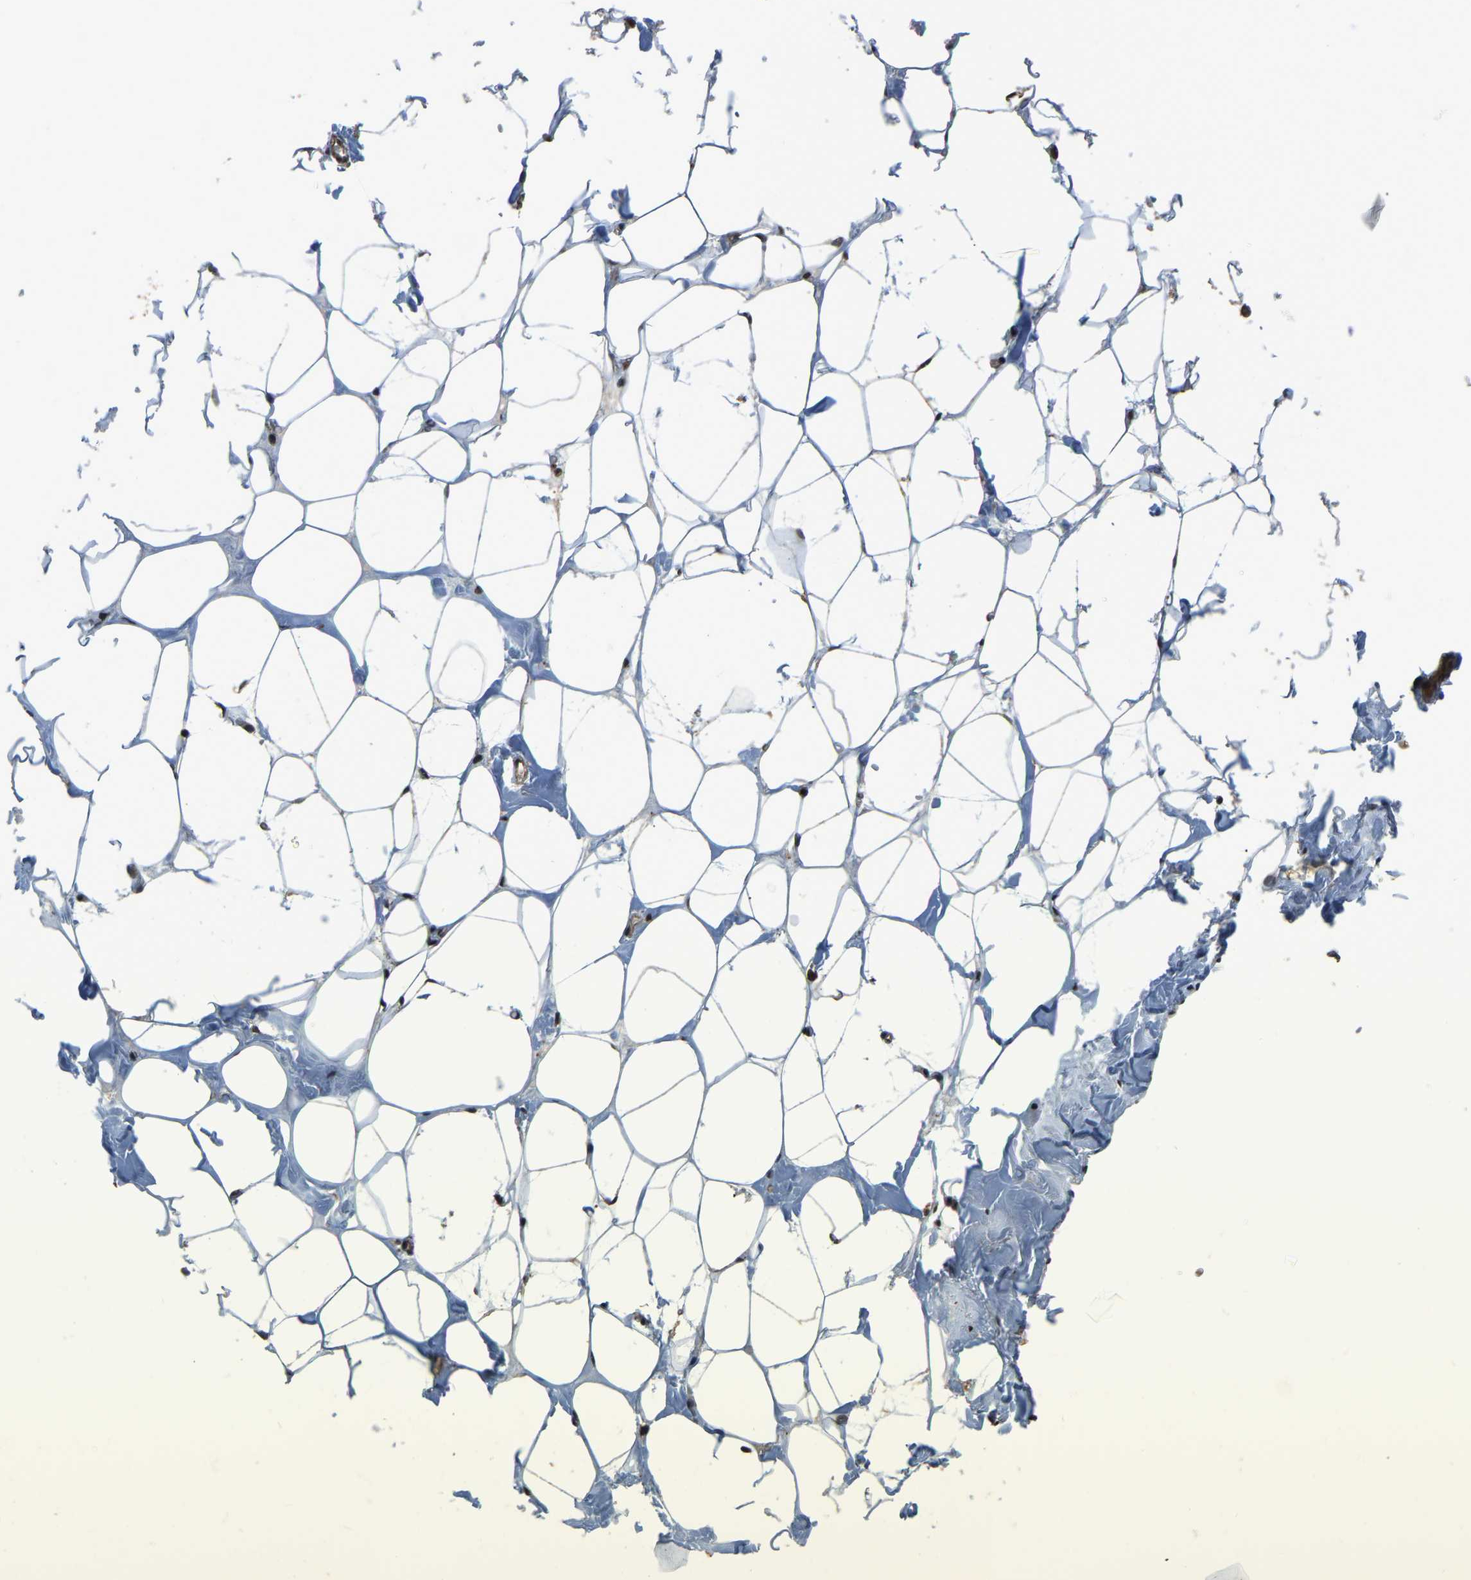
{"staining": {"intensity": "strong", "quantity": ">75%", "location": "cytoplasmic/membranous,nuclear"}, "tissue": "adipose tissue", "cell_type": "Adipocytes", "image_type": "normal", "snomed": [{"axis": "morphology", "description": "Normal tissue, NOS"}, {"axis": "morphology", "description": "Fibrosis, NOS"}, {"axis": "topography", "description": "Breast"}, {"axis": "topography", "description": "Adipose tissue"}], "caption": "Human adipose tissue stained for a protein (brown) displays strong cytoplasmic/membranous,nuclear positive staining in about >75% of adipocytes.", "gene": "CIAO1", "patient": {"sex": "female", "age": 39}}